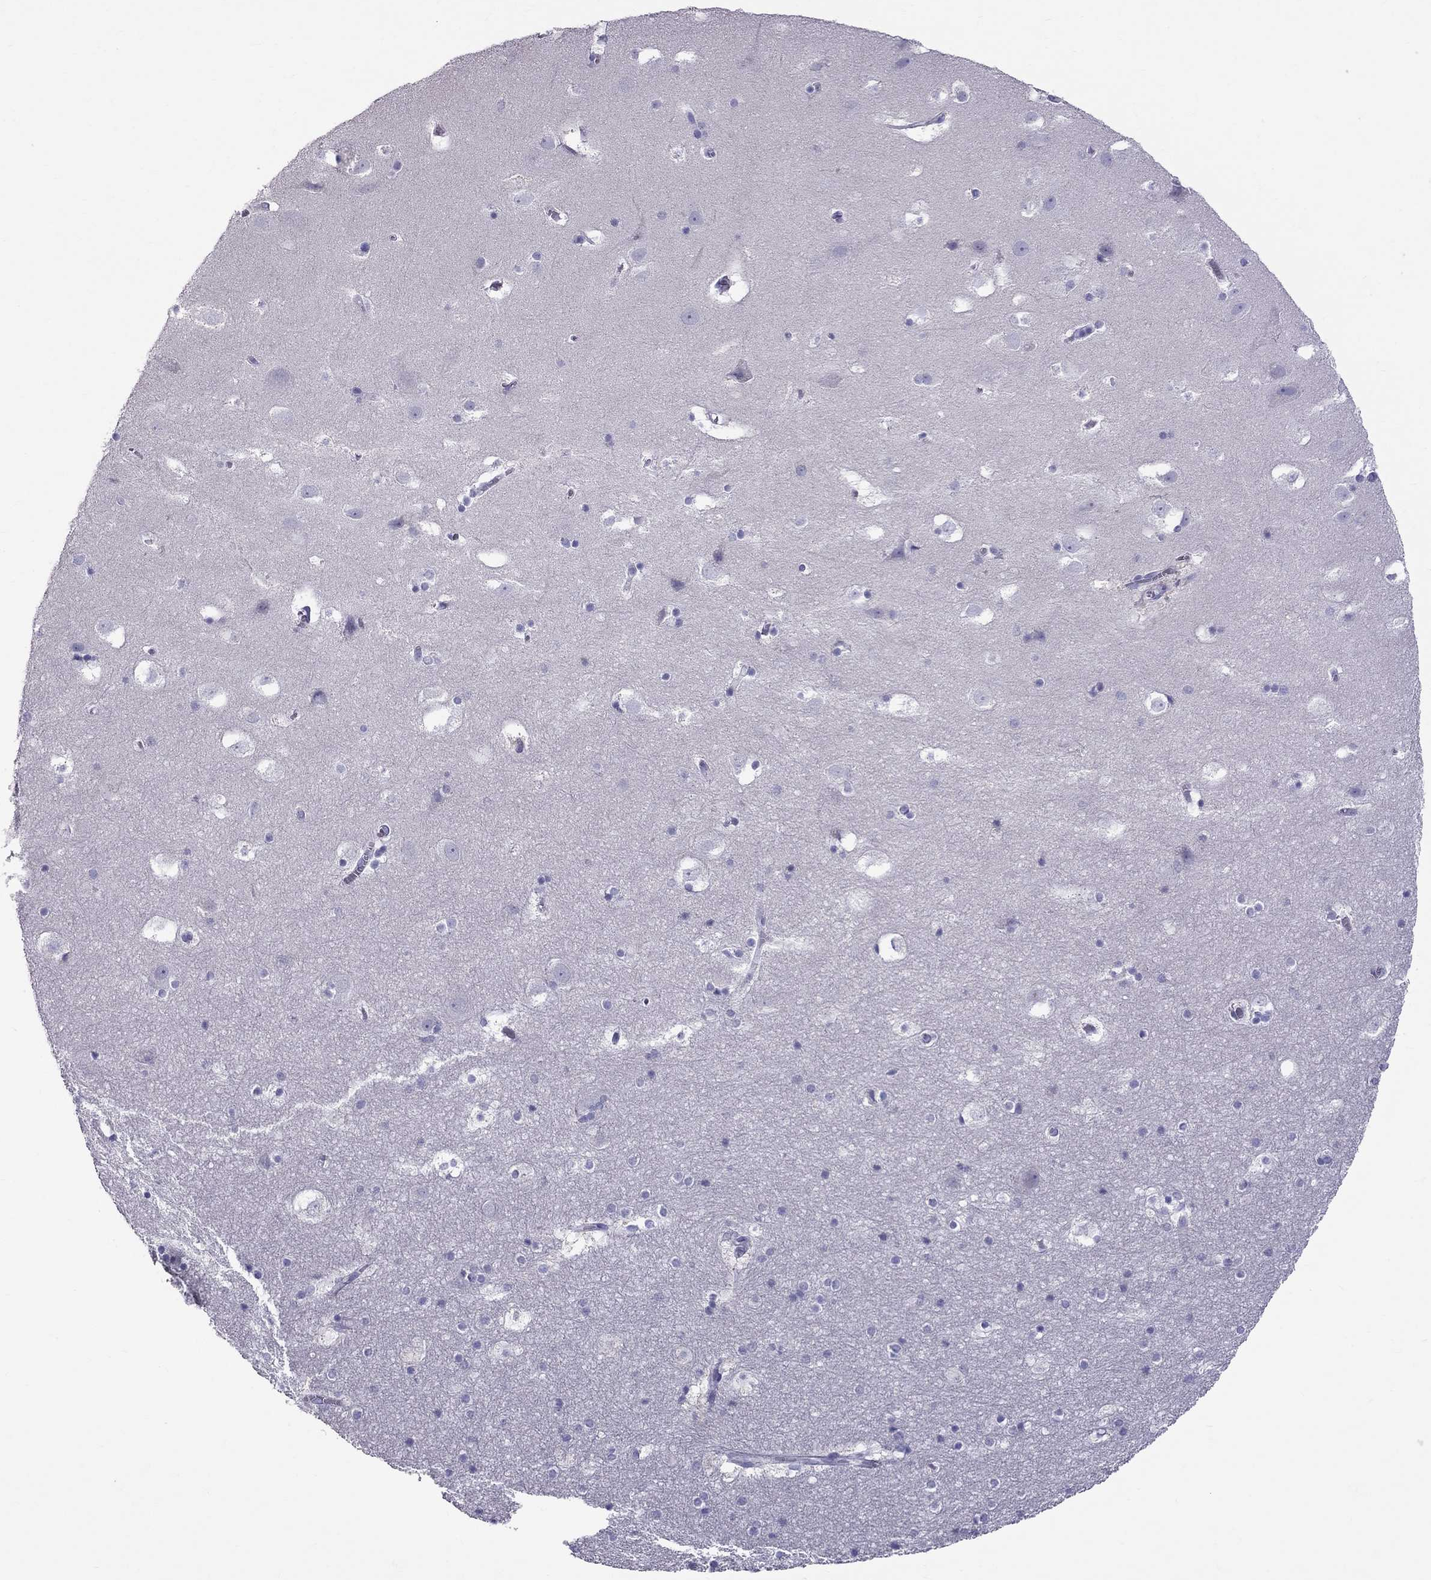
{"staining": {"intensity": "negative", "quantity": "none", "location": "none"}, "tissue": "hippocampus", "cell_type": "Glial cells", "image_type": "normal", "snomed": [{"axis": "morphology", "description": "Normal tissue, NOS"}, {"axis": "topography", "description": "Hippocampus"}], "caption": "Hippocampus stained for a protein using immunohistochemistry displays no expression glial cells.", "gene": "TTLL13", "patient": {"sex": "male", "age": 45}}